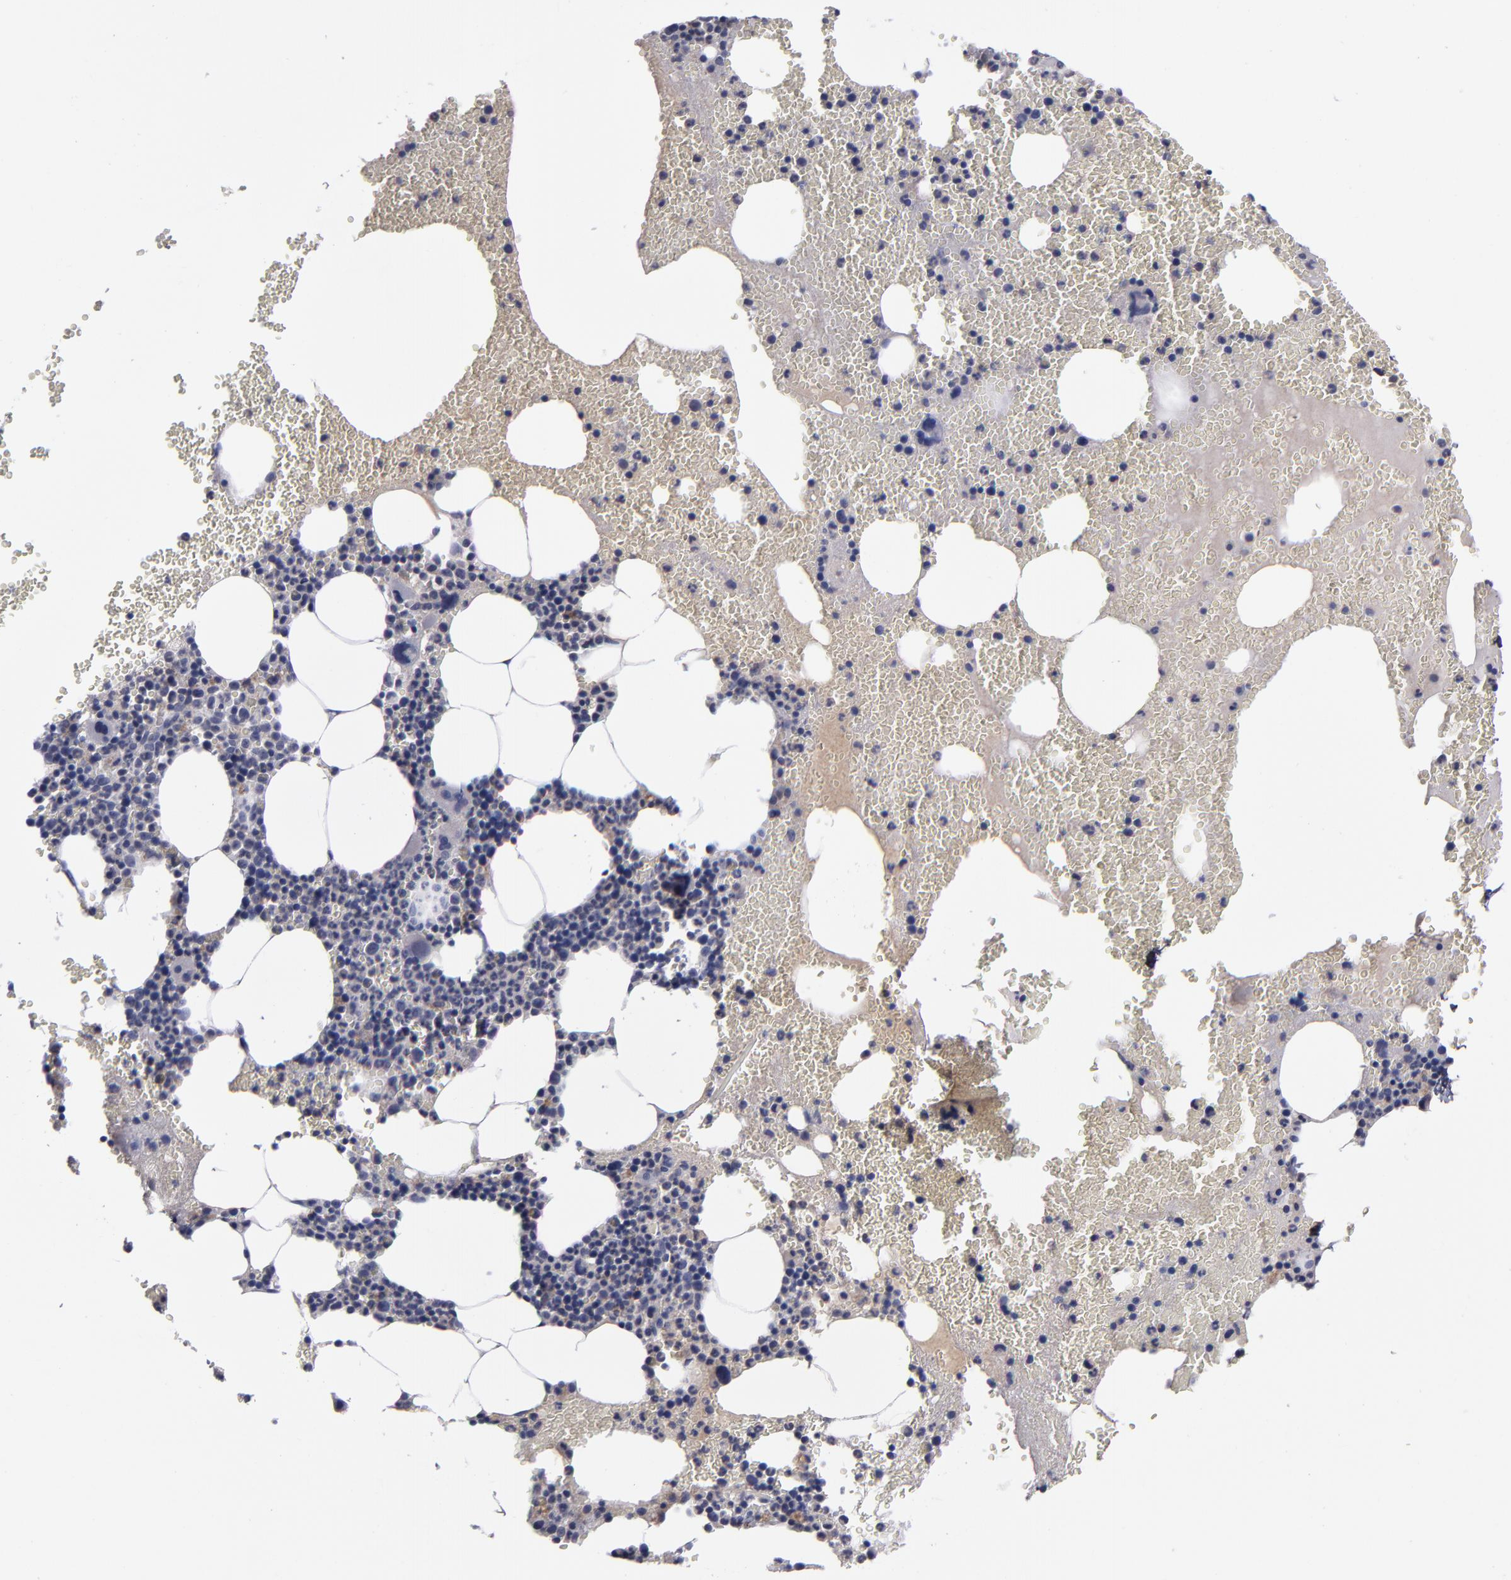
{"staining": {"intensity": "weak", "quantity": "<25%", "location": "cytoplasmic/membranous"}, "tissue": "bone marrow", "cell_type": "Hematopoietic cells", "image_type": "normal", "snomed": [{"axis": "morphology", "description": "Normal tissue, NOS"}, {"axis": "topography", "description": "Bone marrow"}], "caption": "A histopathology image of bone marrow stained for a protein exhibits no brown staining in hematopoietic cells. The staining was performed using DAB to visualize the protein expression in brown, while the nuclei were stained in blue with hematoxylin (Magnification: 20x).", "gene": "MMP11", "patient": {"sex": "male", "age": 82}}